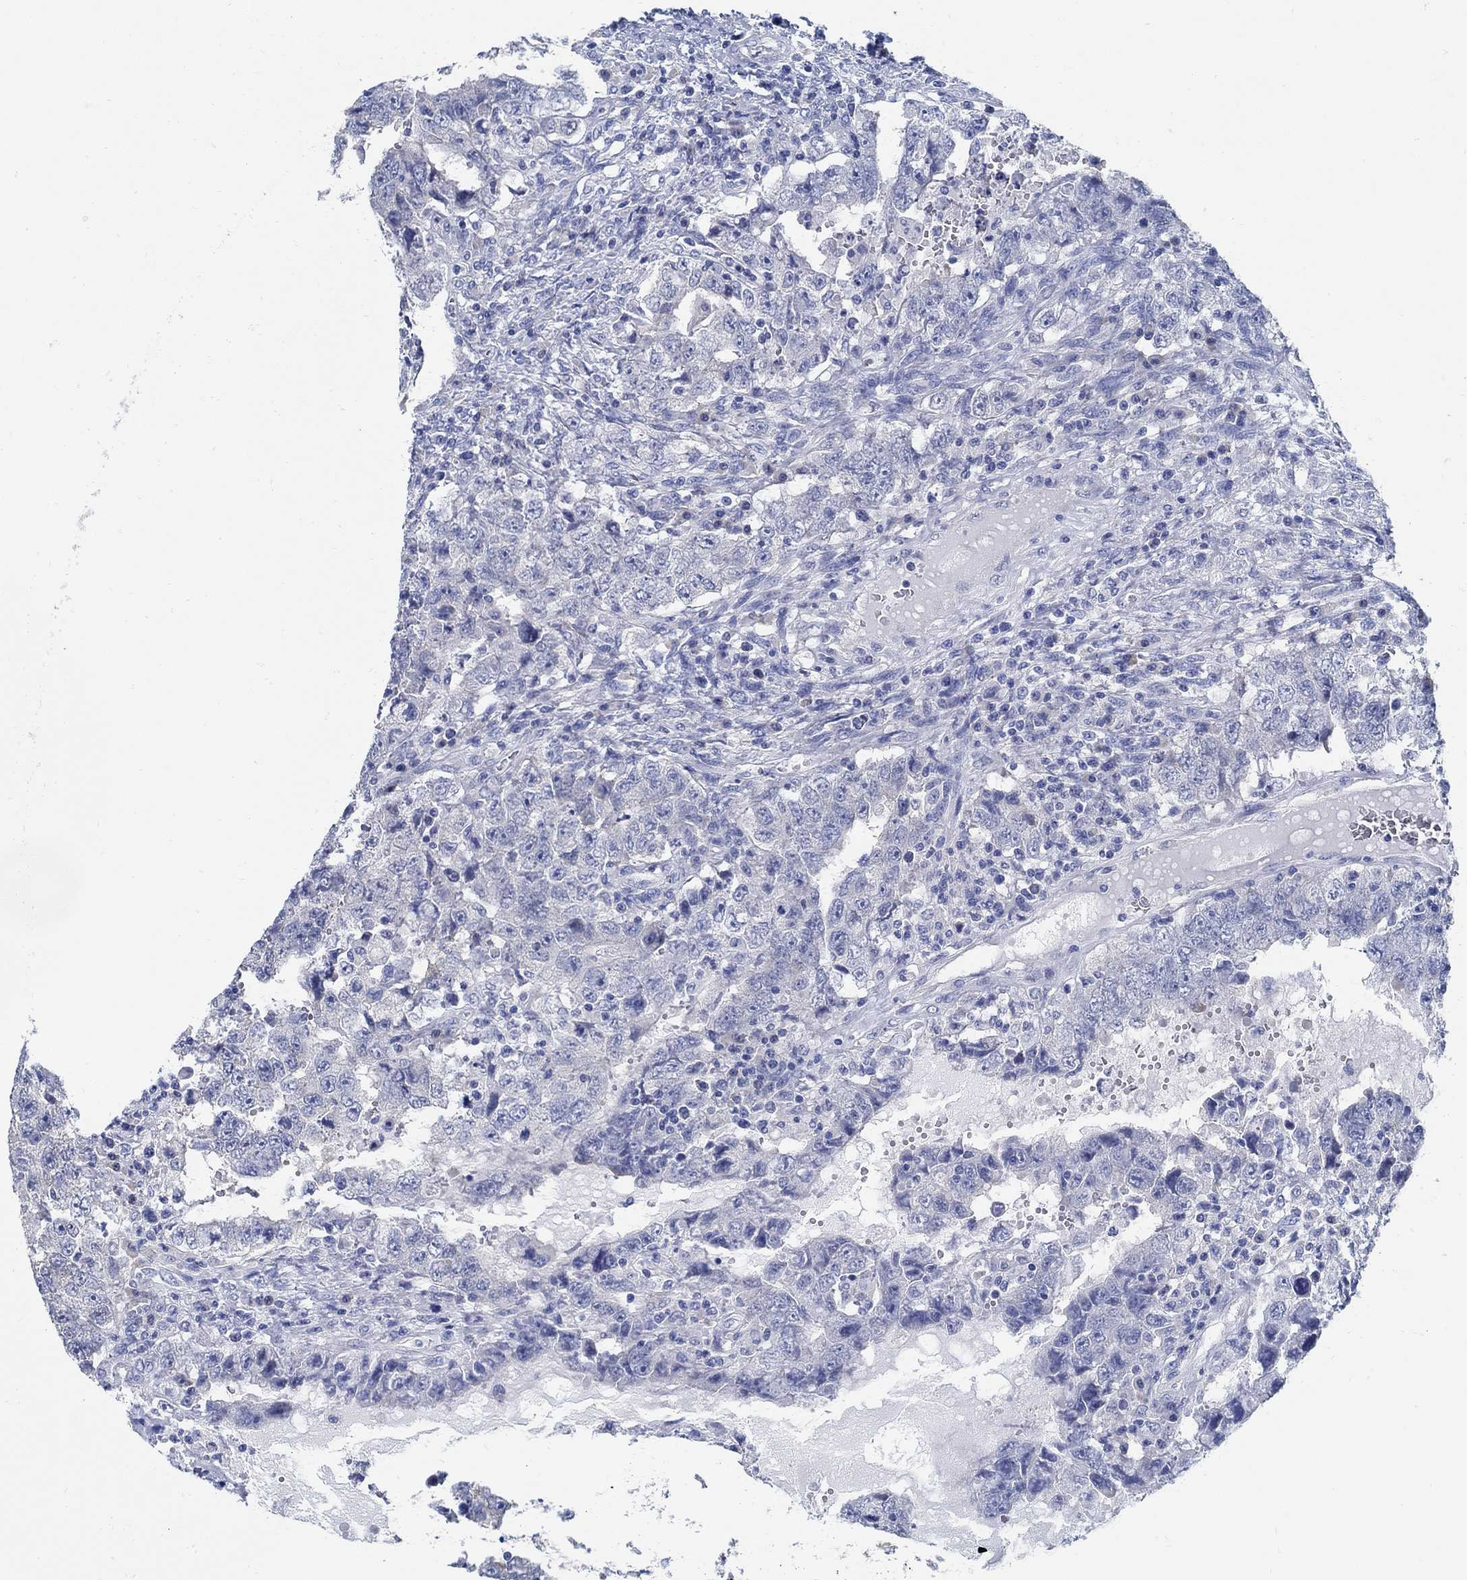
{"staining": {"intensity": "negative", "quantity": "none", "location": "none"}, "tissue": "testis cancer", "cell_type": "Tumor cells", "image_type": "cancer", "snomed": [{"axis": "morphology", "description": "Carcinoma, Embryonal, NOS"}, {"axis": "topography", "description": "Testis"}], "caption": "This is a histopathology image of immunohistochemistry (IHC) staining of embryonal carcinoma (testis), which shows no staining in tumor cells.", "gene": "C15orf39", "patient": {"sex": "male", "age": 26}}